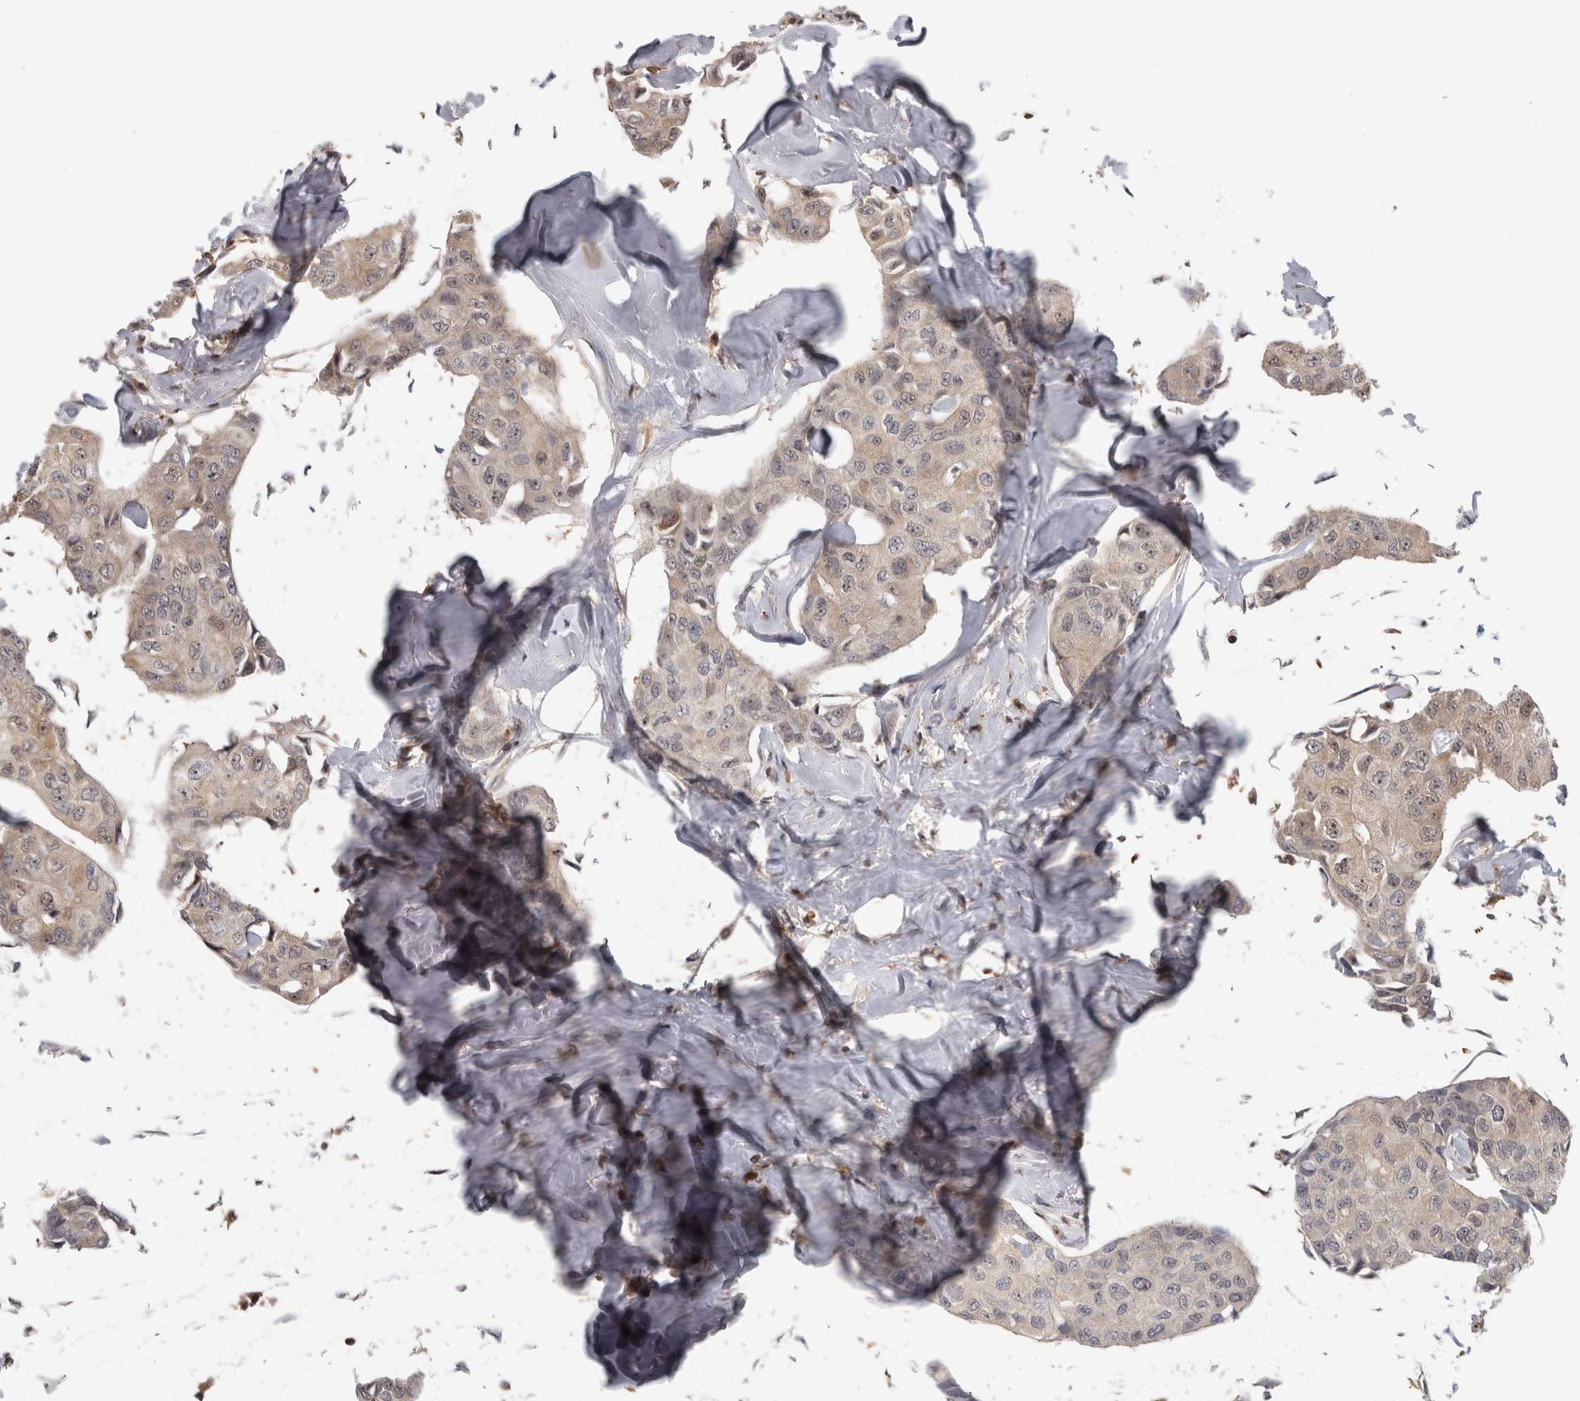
{"staining": {"intensity": "weak", "quantity": "25%-75%", "location": "cytoplasmic/membranous,nuclear"}, "tissue": "breast cancer", "cell_type": "Tumor cells", "image_type": "cancer", "snomed": [{"axis": "morphology", "description": "Duct carcinoma"}, {"axis": "topography", "description": "Breast"}], "caption": "The immunohistochemical stain highlights weak cytoplasmic/membranous and nuclear expression in tumor cells of breast infiltrating ductal carcinoma tissue.", "gene": "TDRD7", "patient": {"sex": "female", "age": 80}}